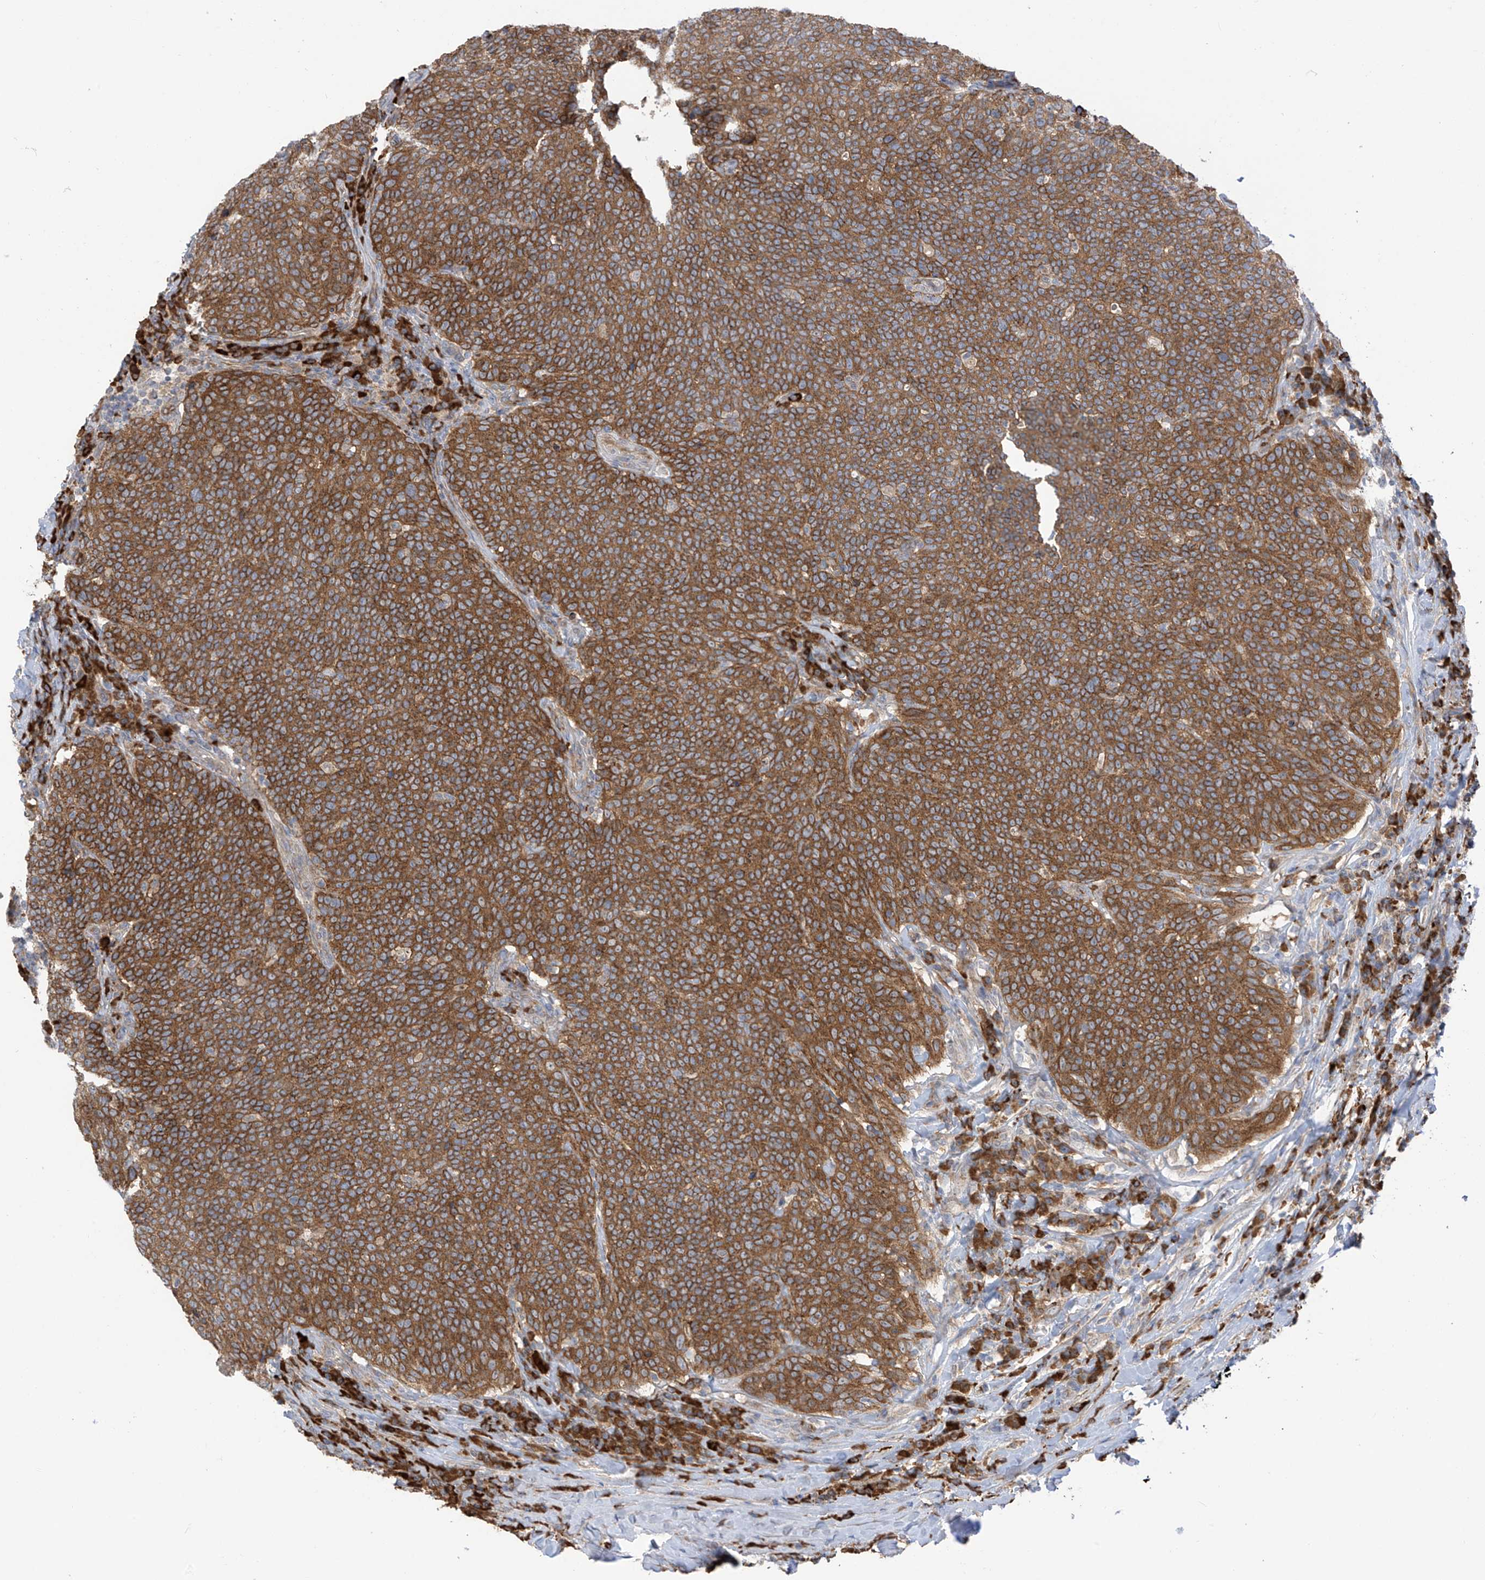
{"staining": {"intensity": "strong", "quantity": ">75%", "location": "cytoplasmic/membranous"}, "tissue": "head and neck cancer", "cell_type": "Tumor cells", "image_type": "cancer", "snomed": [{"axis": "morphology", "description": "Squamous cell carcinoma, NOS"}, {"axis": "morphology", "description": "Squamous cell carcinoma, metastatic, NOS"}, {"axis": "topography", "description": "Lymph node"}, {"axis": "topography", "description": "Head-Neck"}], "caption": "Strong cytoplasmic/membranous protein expression is present in approximately >75% of tumor cells in squamous cell carcinoma (head and neck). Immunohistochemistry stains the protein in brown and the nuclei are stained blue.", "gene": "KIAA1522", "patient": {"sex": "male", "age": 62}}